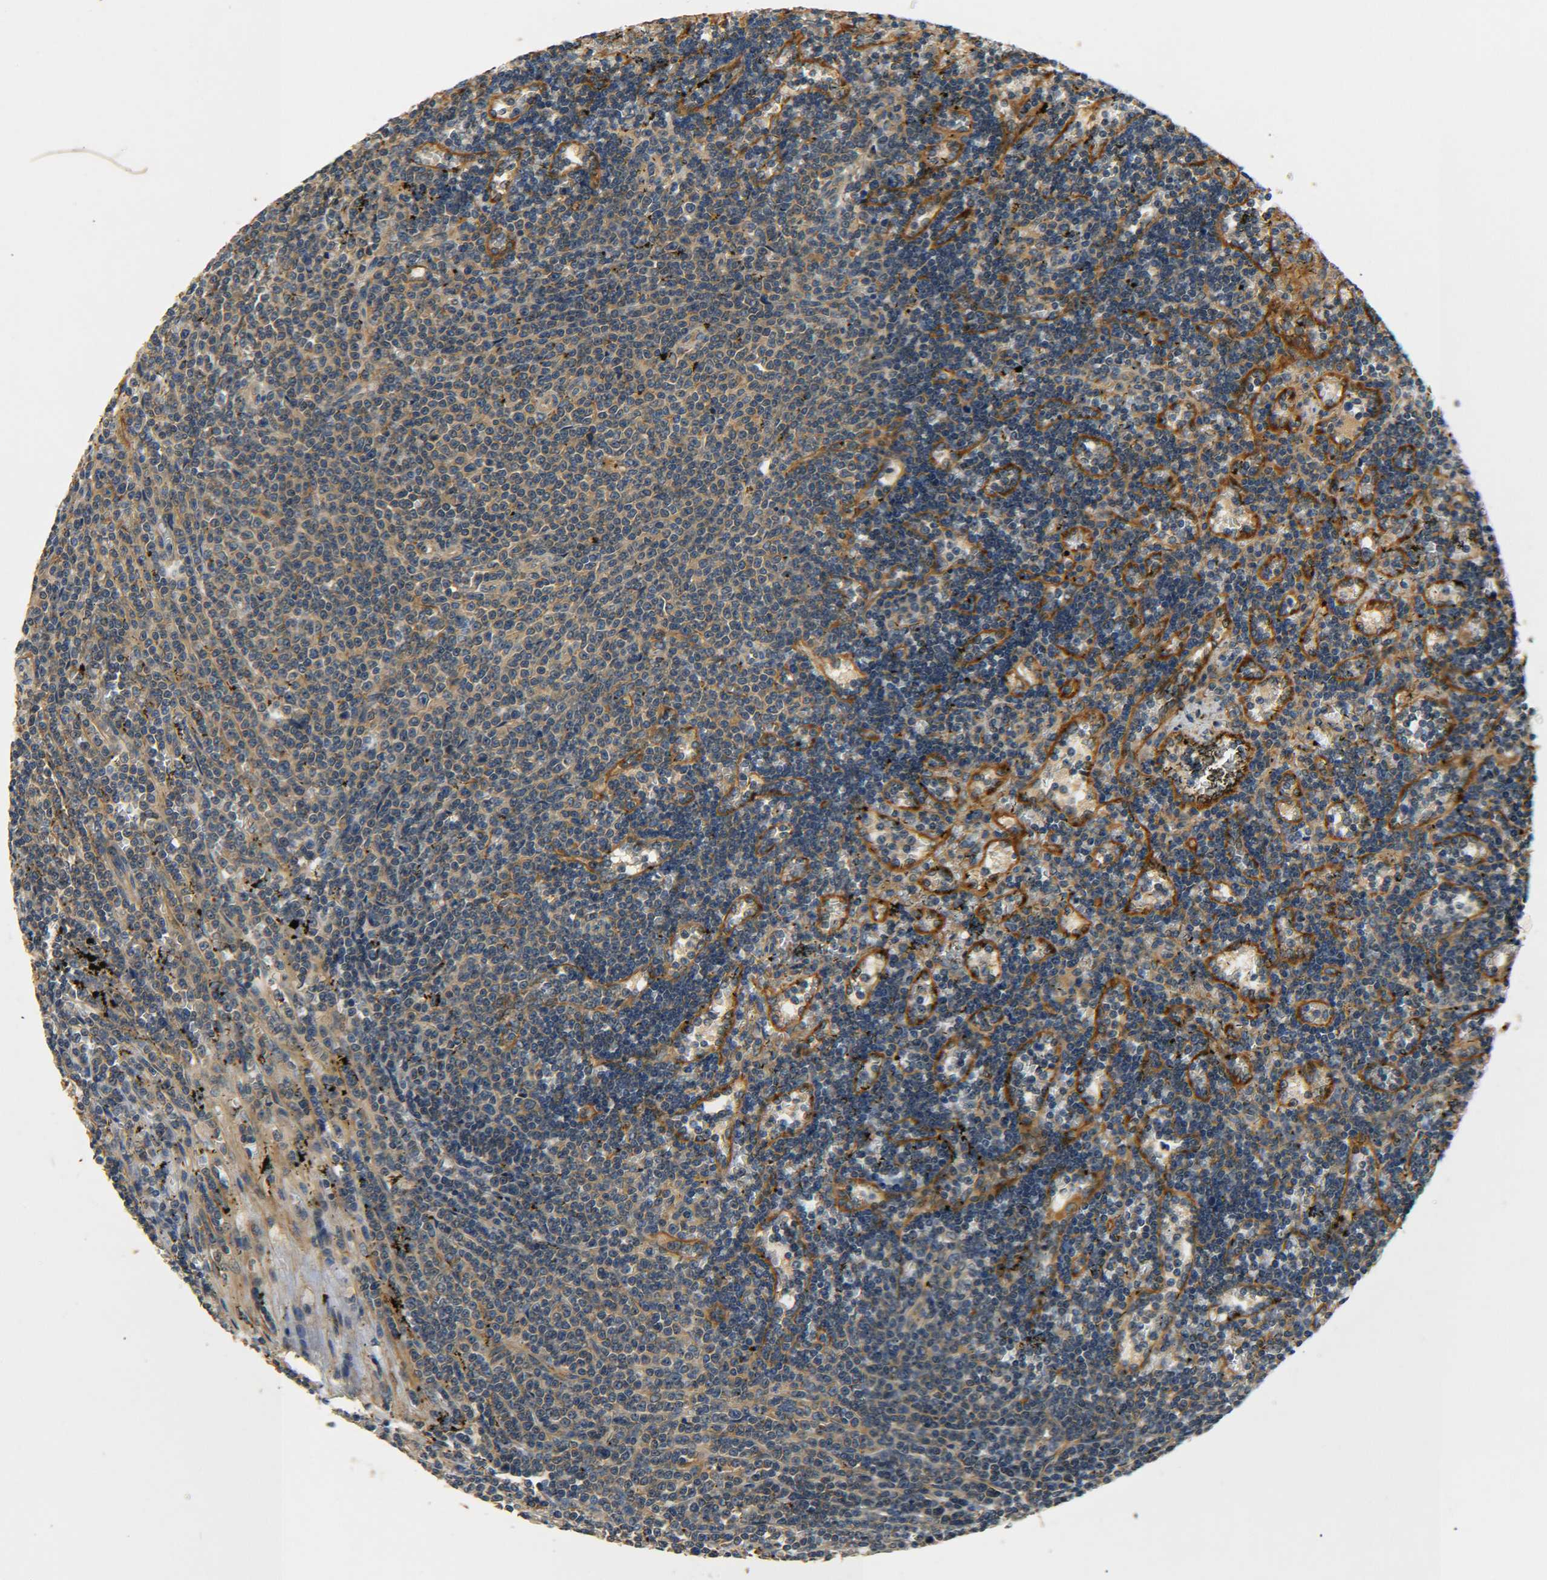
{"staining": {"intensity": "weak", "quantity": "25%-75%", "location": "cytoplasmic/membranous"}, "tissue": "lymphoma", "cell_type": "Tumor cells", "image_type": "cancer", "snomed": [{"axis": "morphology", "description": "Malignant lymphoma, non-Hodgkin's type, Low grade"}, {"axis": "topography", "description": "Spleen"}], "caption": "Tumor cells display weak cytoplasmic/membranous positivity in about 25%-75% of cells in lymphoma.", "gene": "LRCH3", "patient": {"sex": "male", "age": 60}}